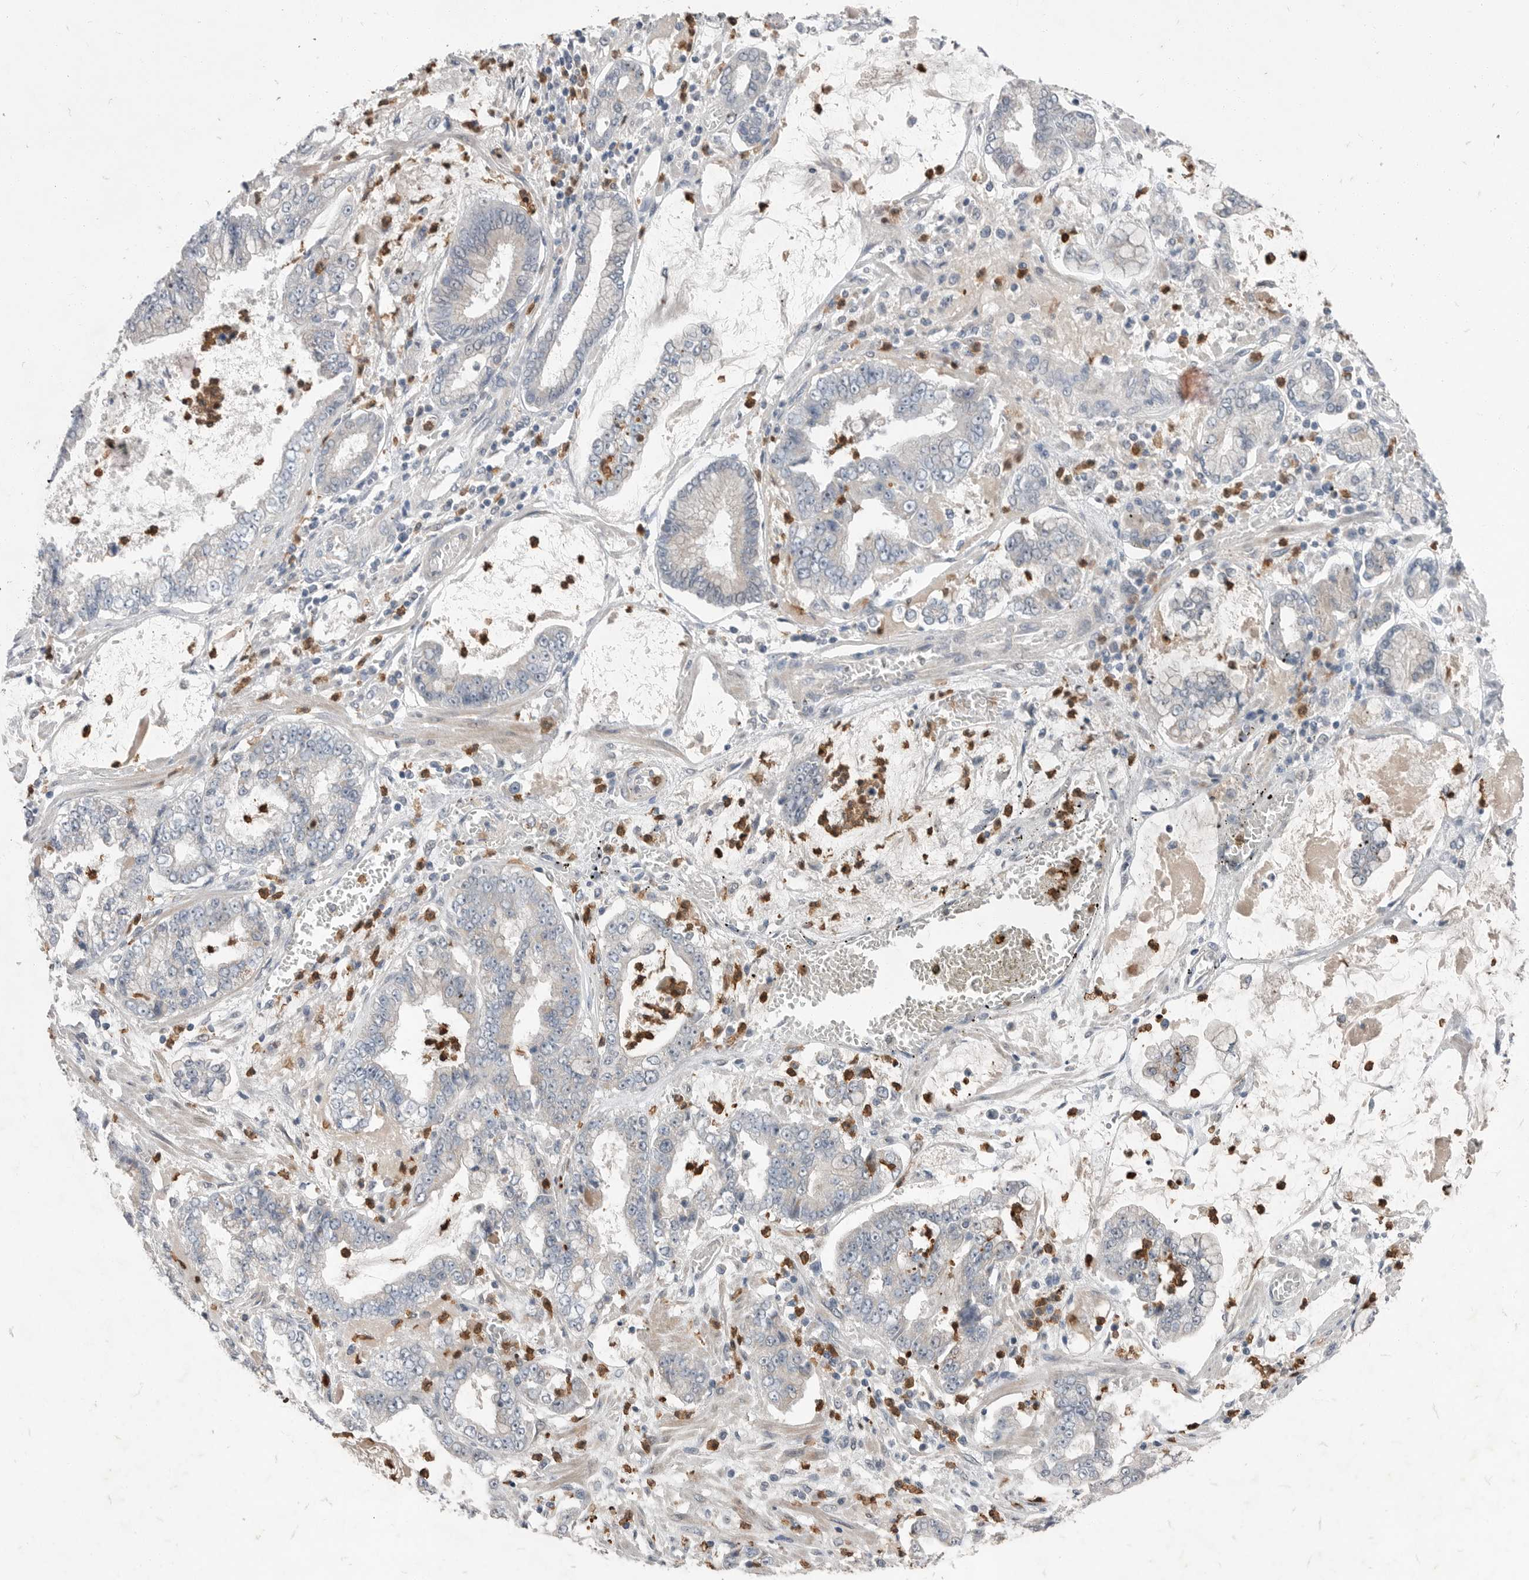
{"staining": {"intensity": "negative", "quantity": "none", "location": "none"}, "tissue": "stomach cancer", "cell_type": "Tumor cells", "image_type": "cancer", "snomed": [{"axis": "morphology", "description": "Adenocarcinoma, NOS"}, {"axis": "topography", "description": "Stomach"}], "caption": "Micrograph shows no protein staining in tumor cells of stomach cancer tissue.", "gene": "SCP2", "patient": {"sex": "male", "age": 76}}